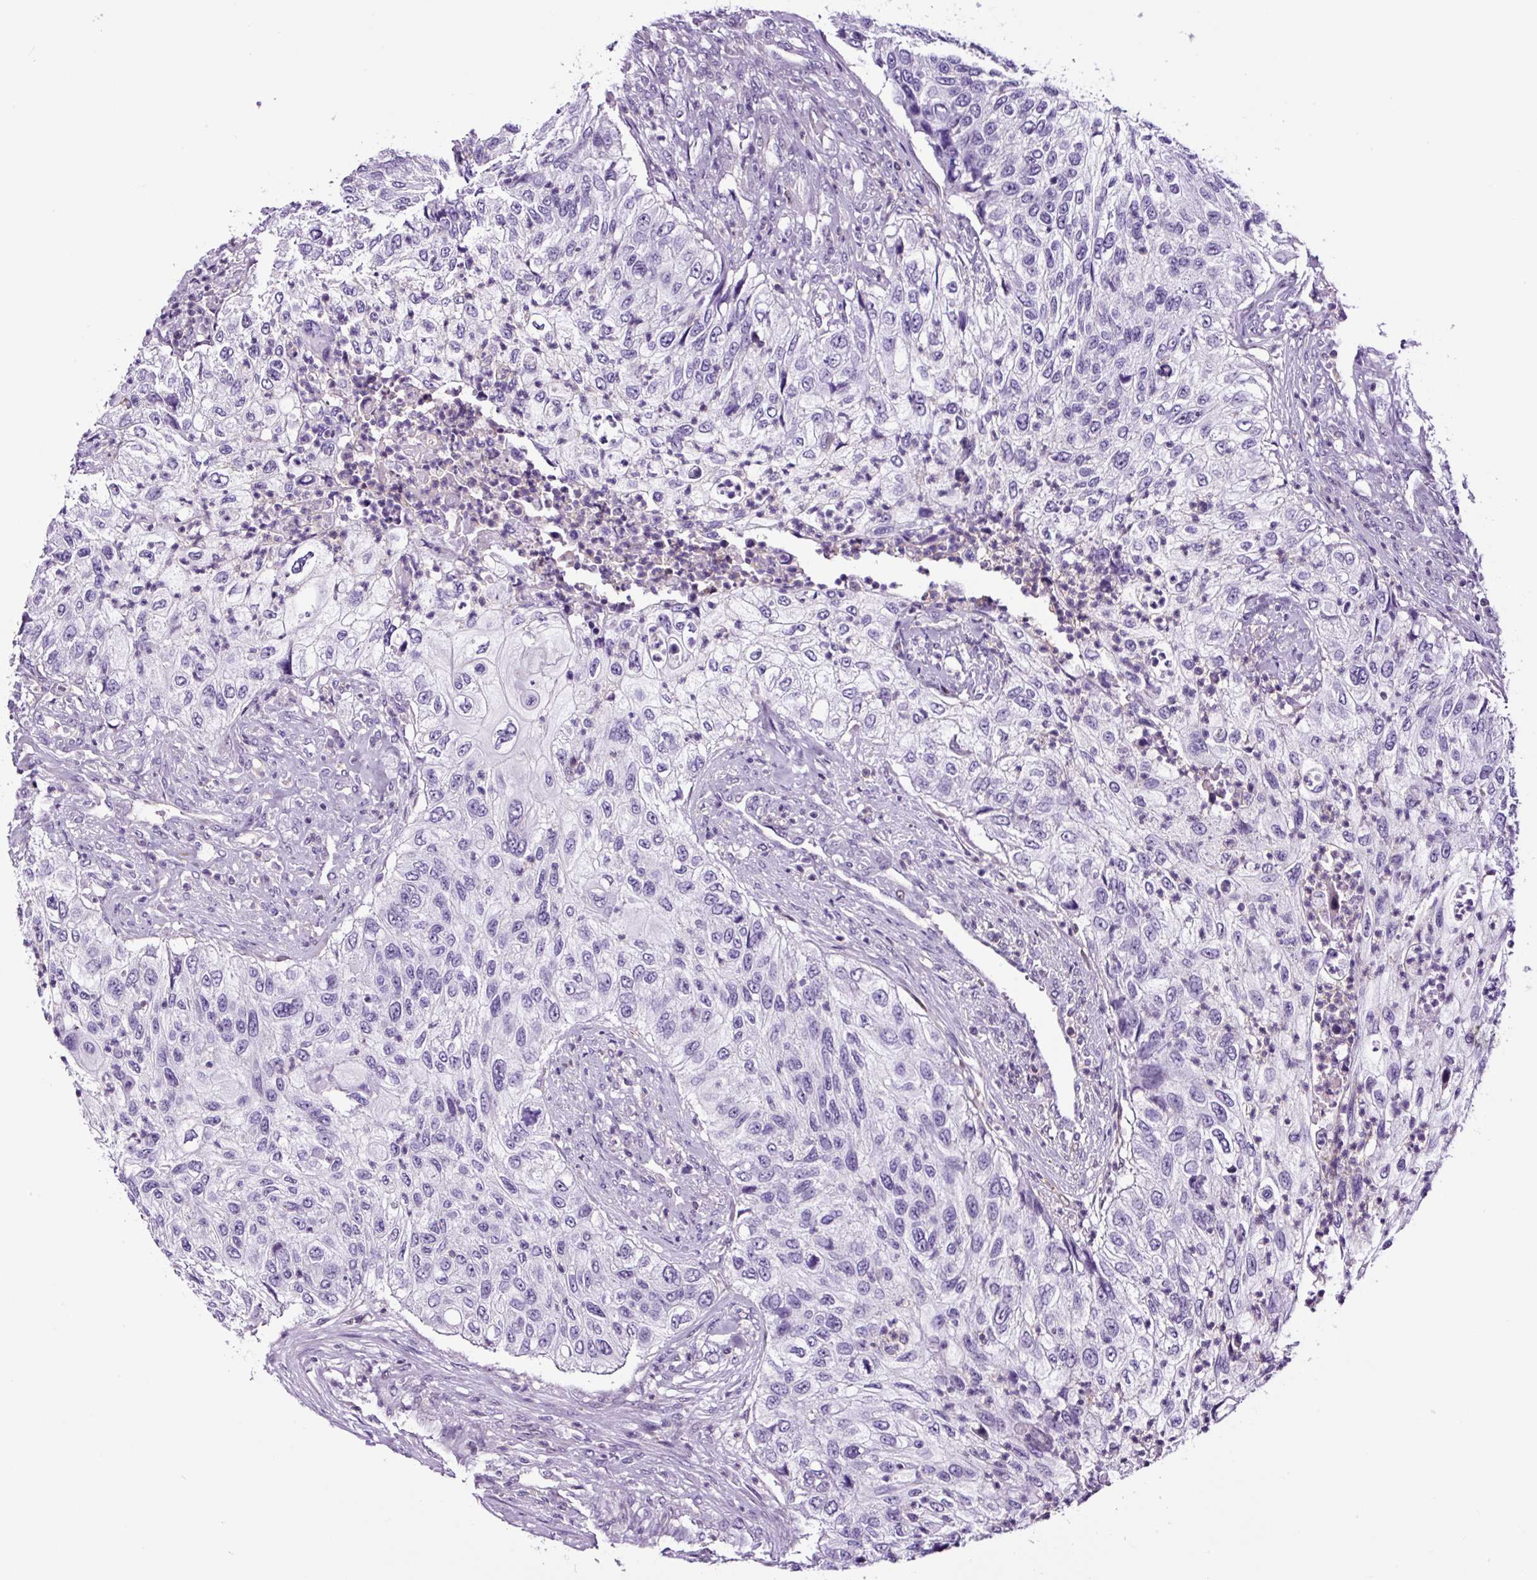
{"staining": {"intensity": "negative", "quantity": "none", "location": "none"}, "tissue": "urothelial cancer", "cell_type": "Tumor cells", "image_type": "cancer", "snomed": [{"axis": "morphology", "description": "Urothelial carcinoma, High grade"}, {"axis": "topography", "description": "Urinary bladder"}], "caption": "Tumor cells show no significant protein expression in urothelial cancer.", "gene": "TAFA3", "patient": {"sex": "female", "age": 60}}